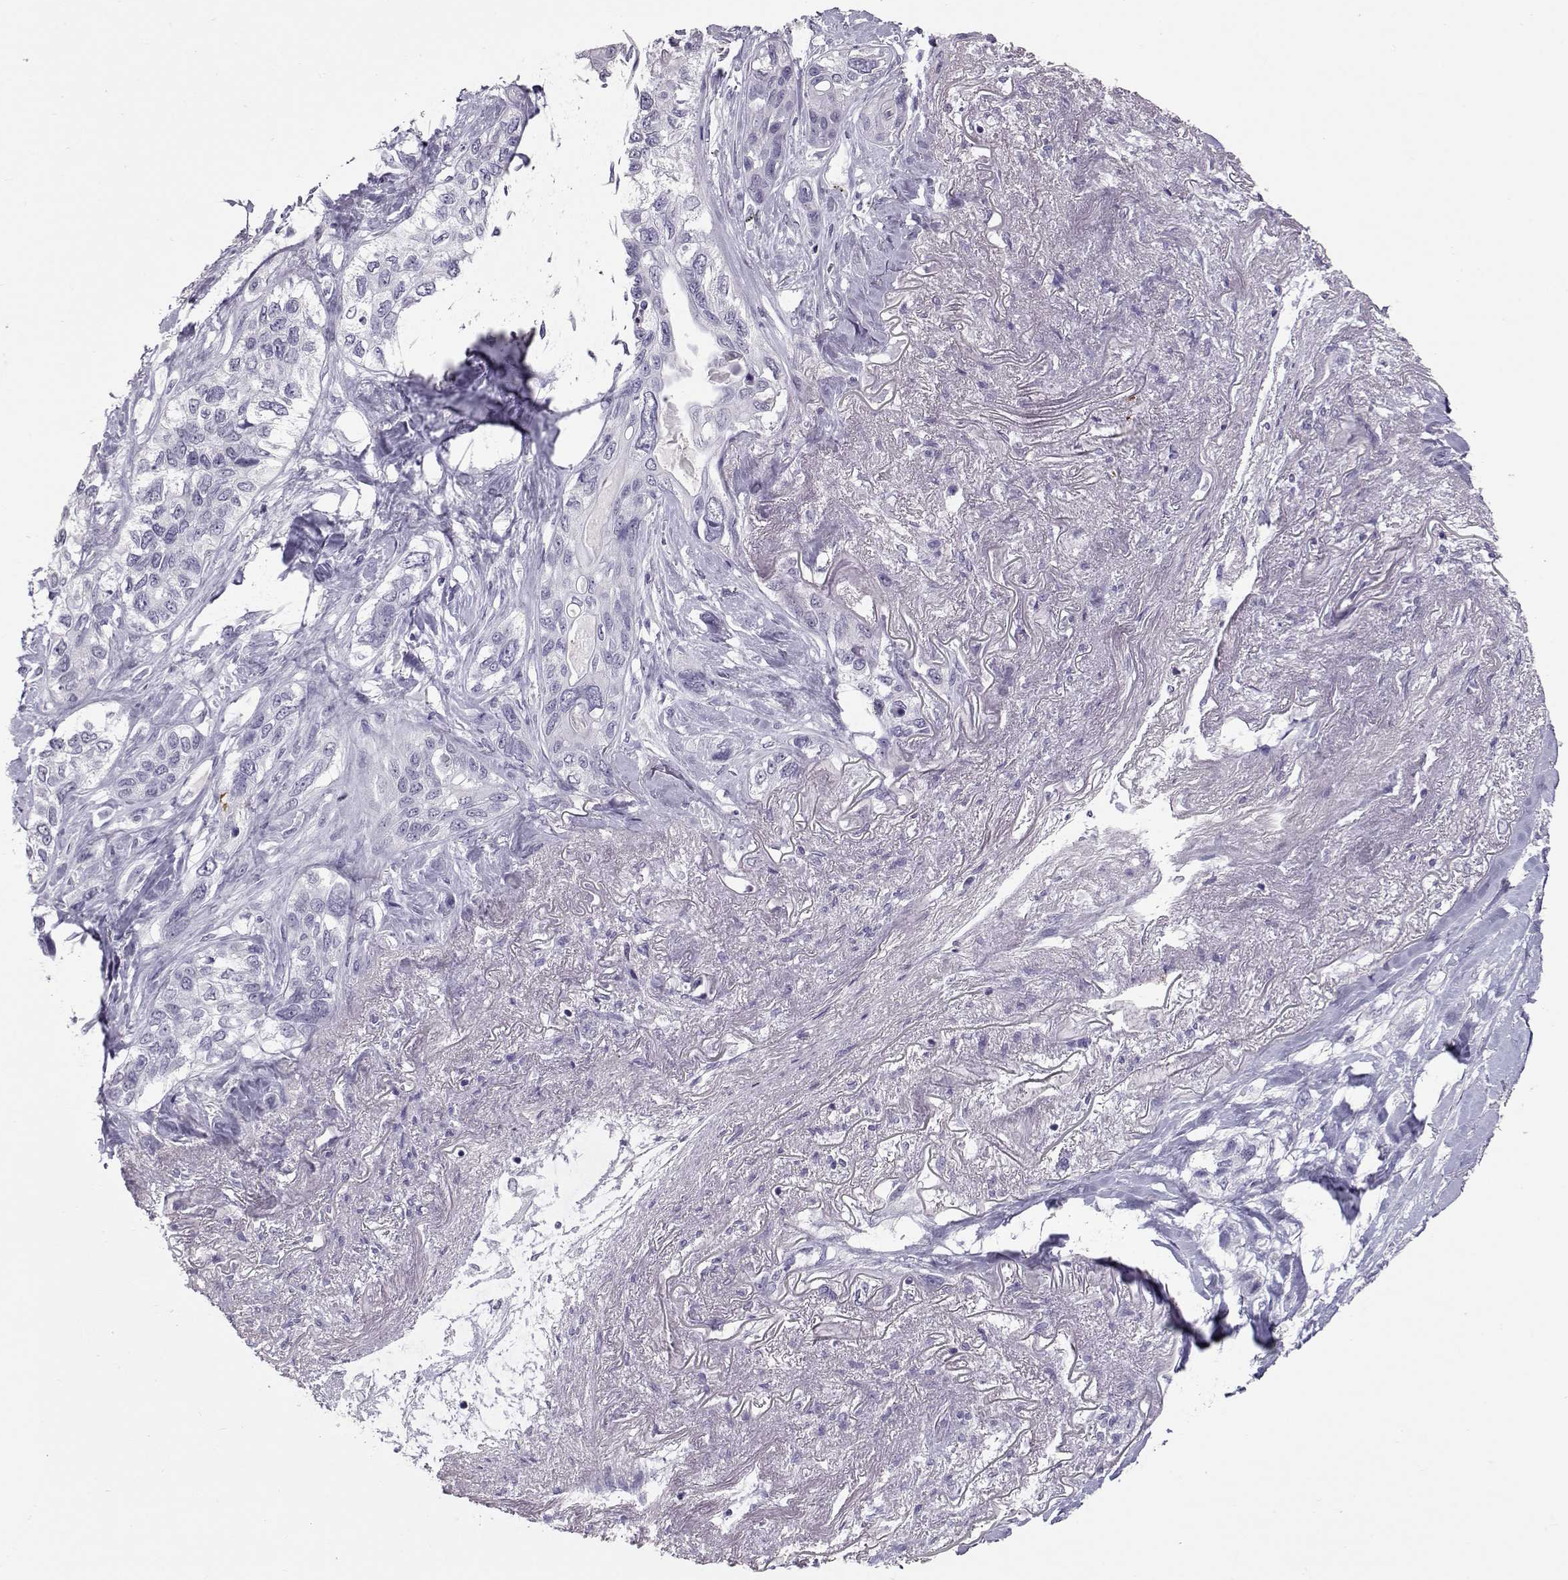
{"staining": {"intensity": "negative", "quantity": "none", "location": "none"}, "tissue": "lung cancer", "cell_type": "Tumor cells", "image_type": "cancer", "snomed": [{"axis": "morphology", "description": "Squamous cell carcinoma, NOS"}, {"axis": "topography", "description": "Lung"}], "caption": "DAB (3,3'-diaminobenzidine) immunohistochemical staining of human squamous cell carcinoma (lung) demonstrates no significant positivity in tumor cells.", "gene": "PMCH", "patient": {"sex": "female", "age": 70}}